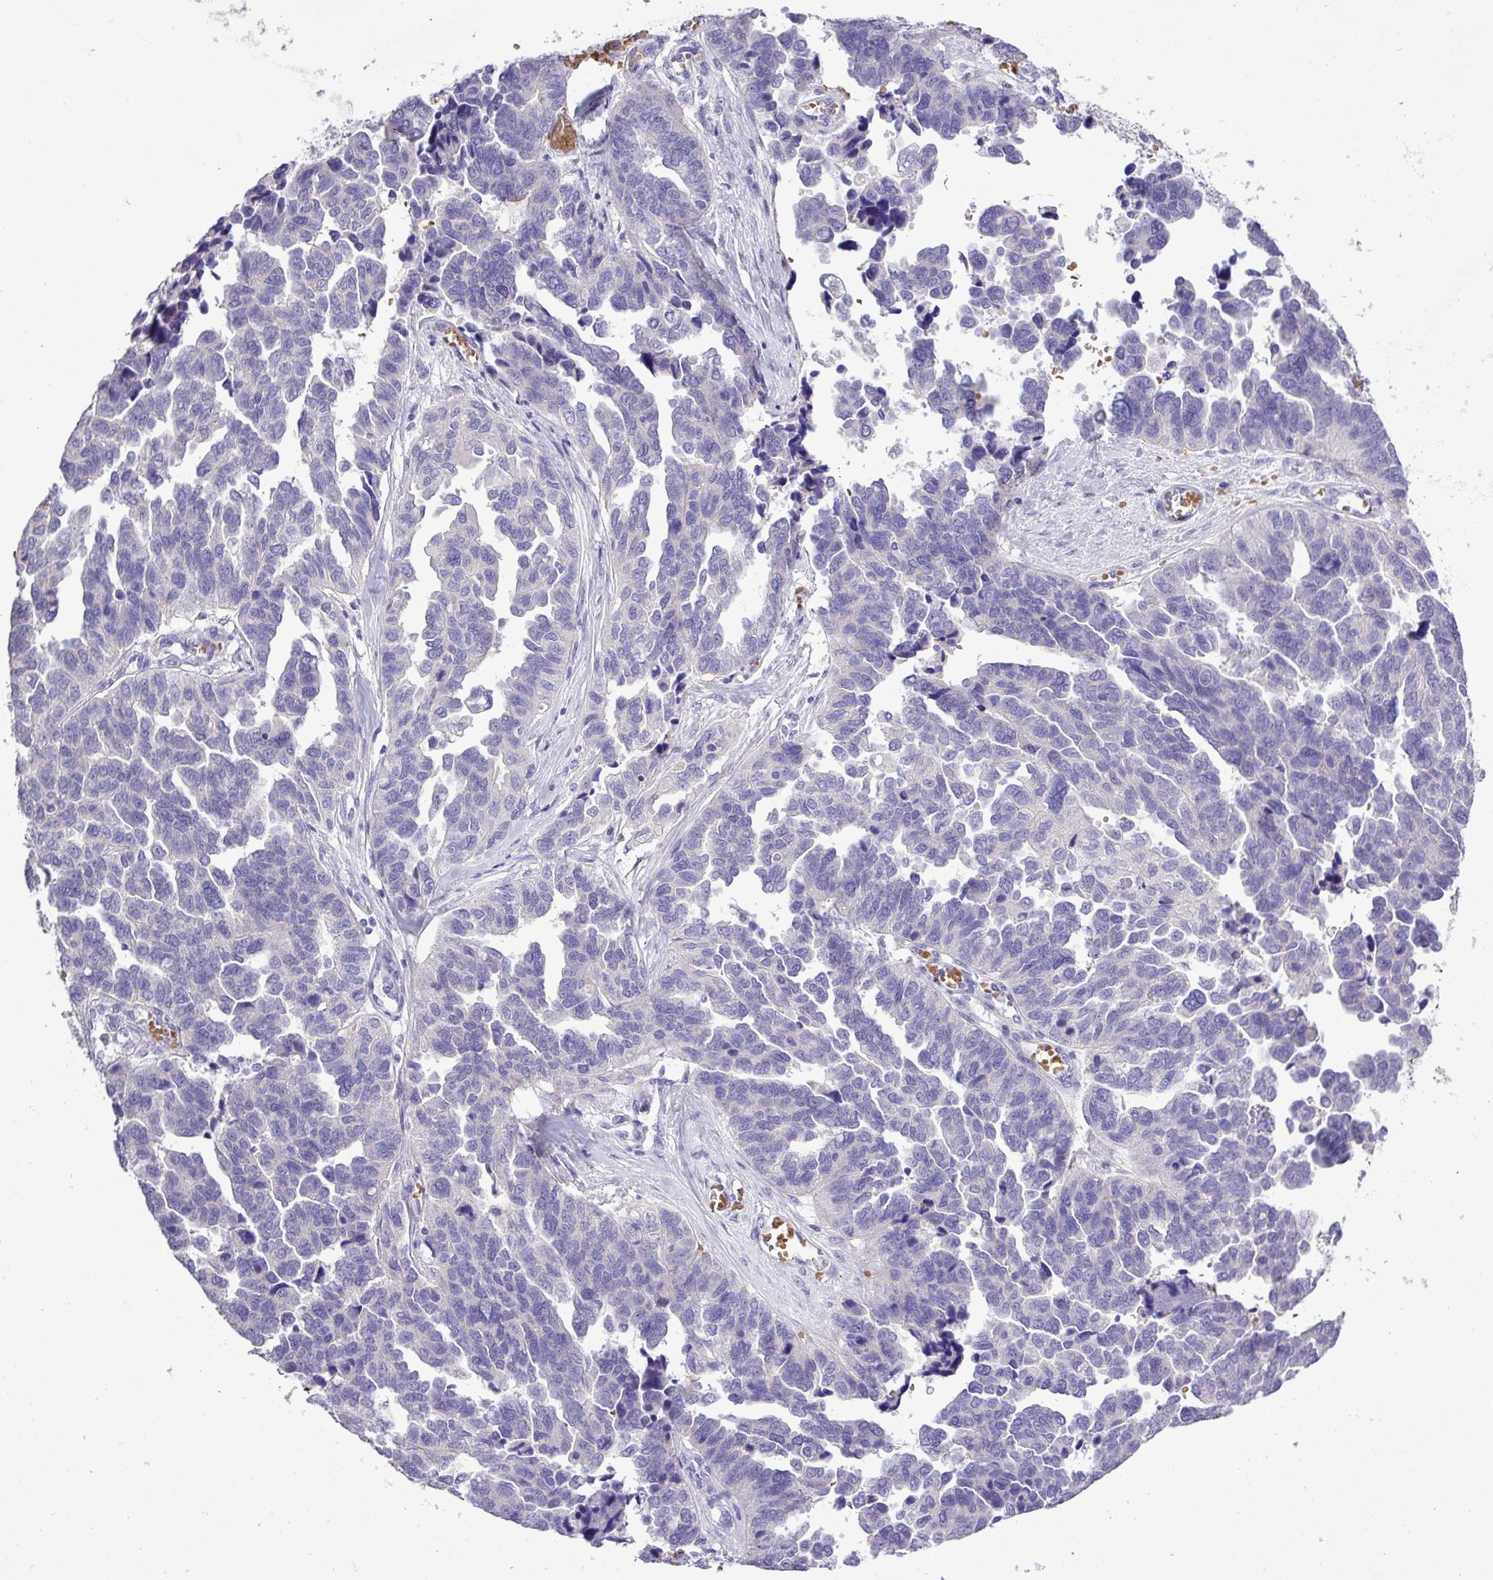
{"staining": {"intensity": "negative", "quantity": "none", "location": "none"}, "tissue": "ovarian cancer", "cell_type": "Tumor cells", "image_type": "cancer", "snomed": [{"axis": "morphology", "description": "Cystadenocarcinoma, serous, NOS"}, {"axis": "topography", "description": "Ovary"}], "caption": "The image reveals no staining of tumor cells in serous cystadenocarcinoma (ovarian).", "gene": "MGAT4B", "patient": {"sex": "female", "age": 64}}